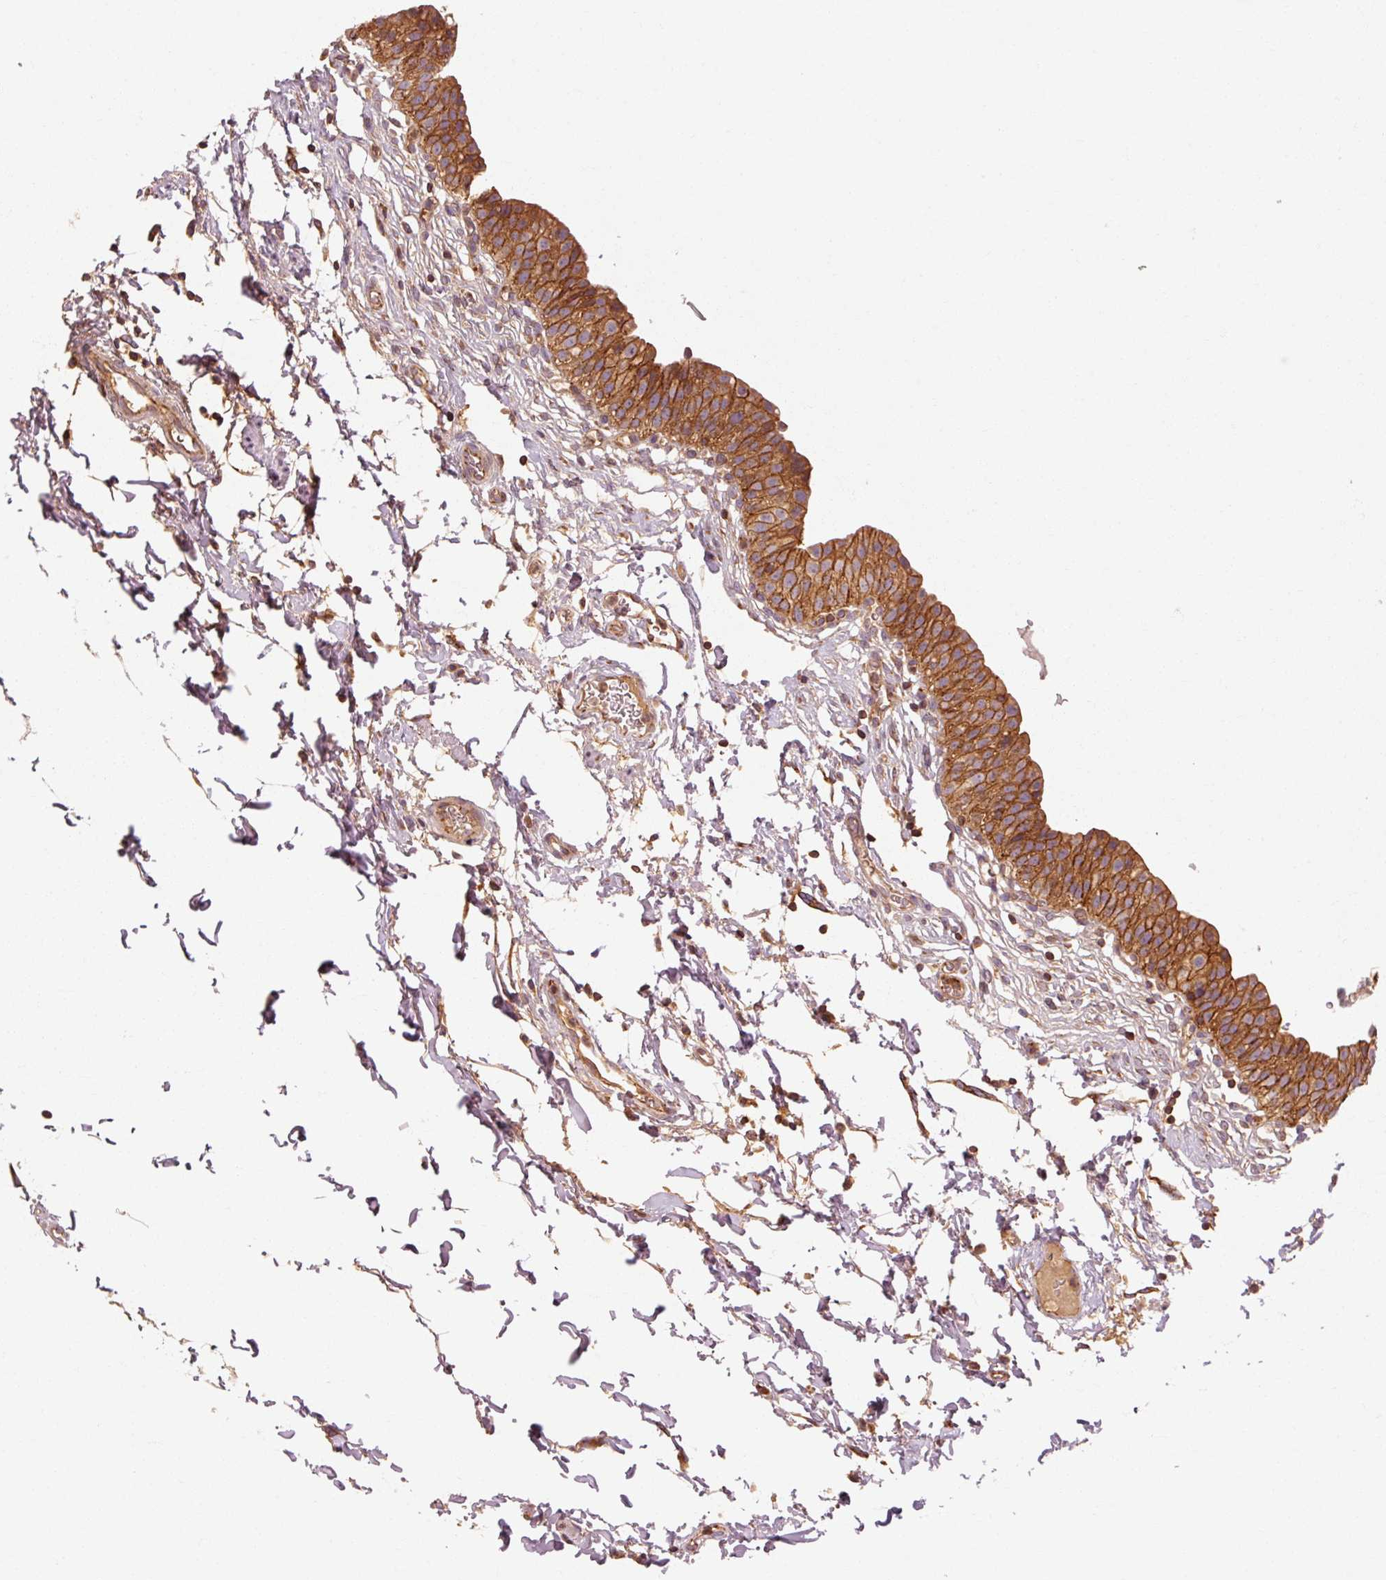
{"staining": {"intensity": "strong", "quantity": ">75%", "location": "cytoplasmic/membranous"}, "tissue": "urinary bladder", "cell_type": "Urothelial cells", "image_type": "normal", "snomed": [{"axis": "morphology", "description": "Normal tissue, NOS"}, {"axis": "topography", "description": "Urinary bladder"}, {"axis": "topography", "description": "Peripheral nerve tissue"}], "caption": "DAB (3,3'-diaminobenzidine) immunohistochemical staining of benign human urinary bladder exhibits strong cytoplasmic/membranous protein positivity in about >75% of urothelial cells.", "gene": "CTNNA1", "patient": {"sex": "male", "age": 55}}